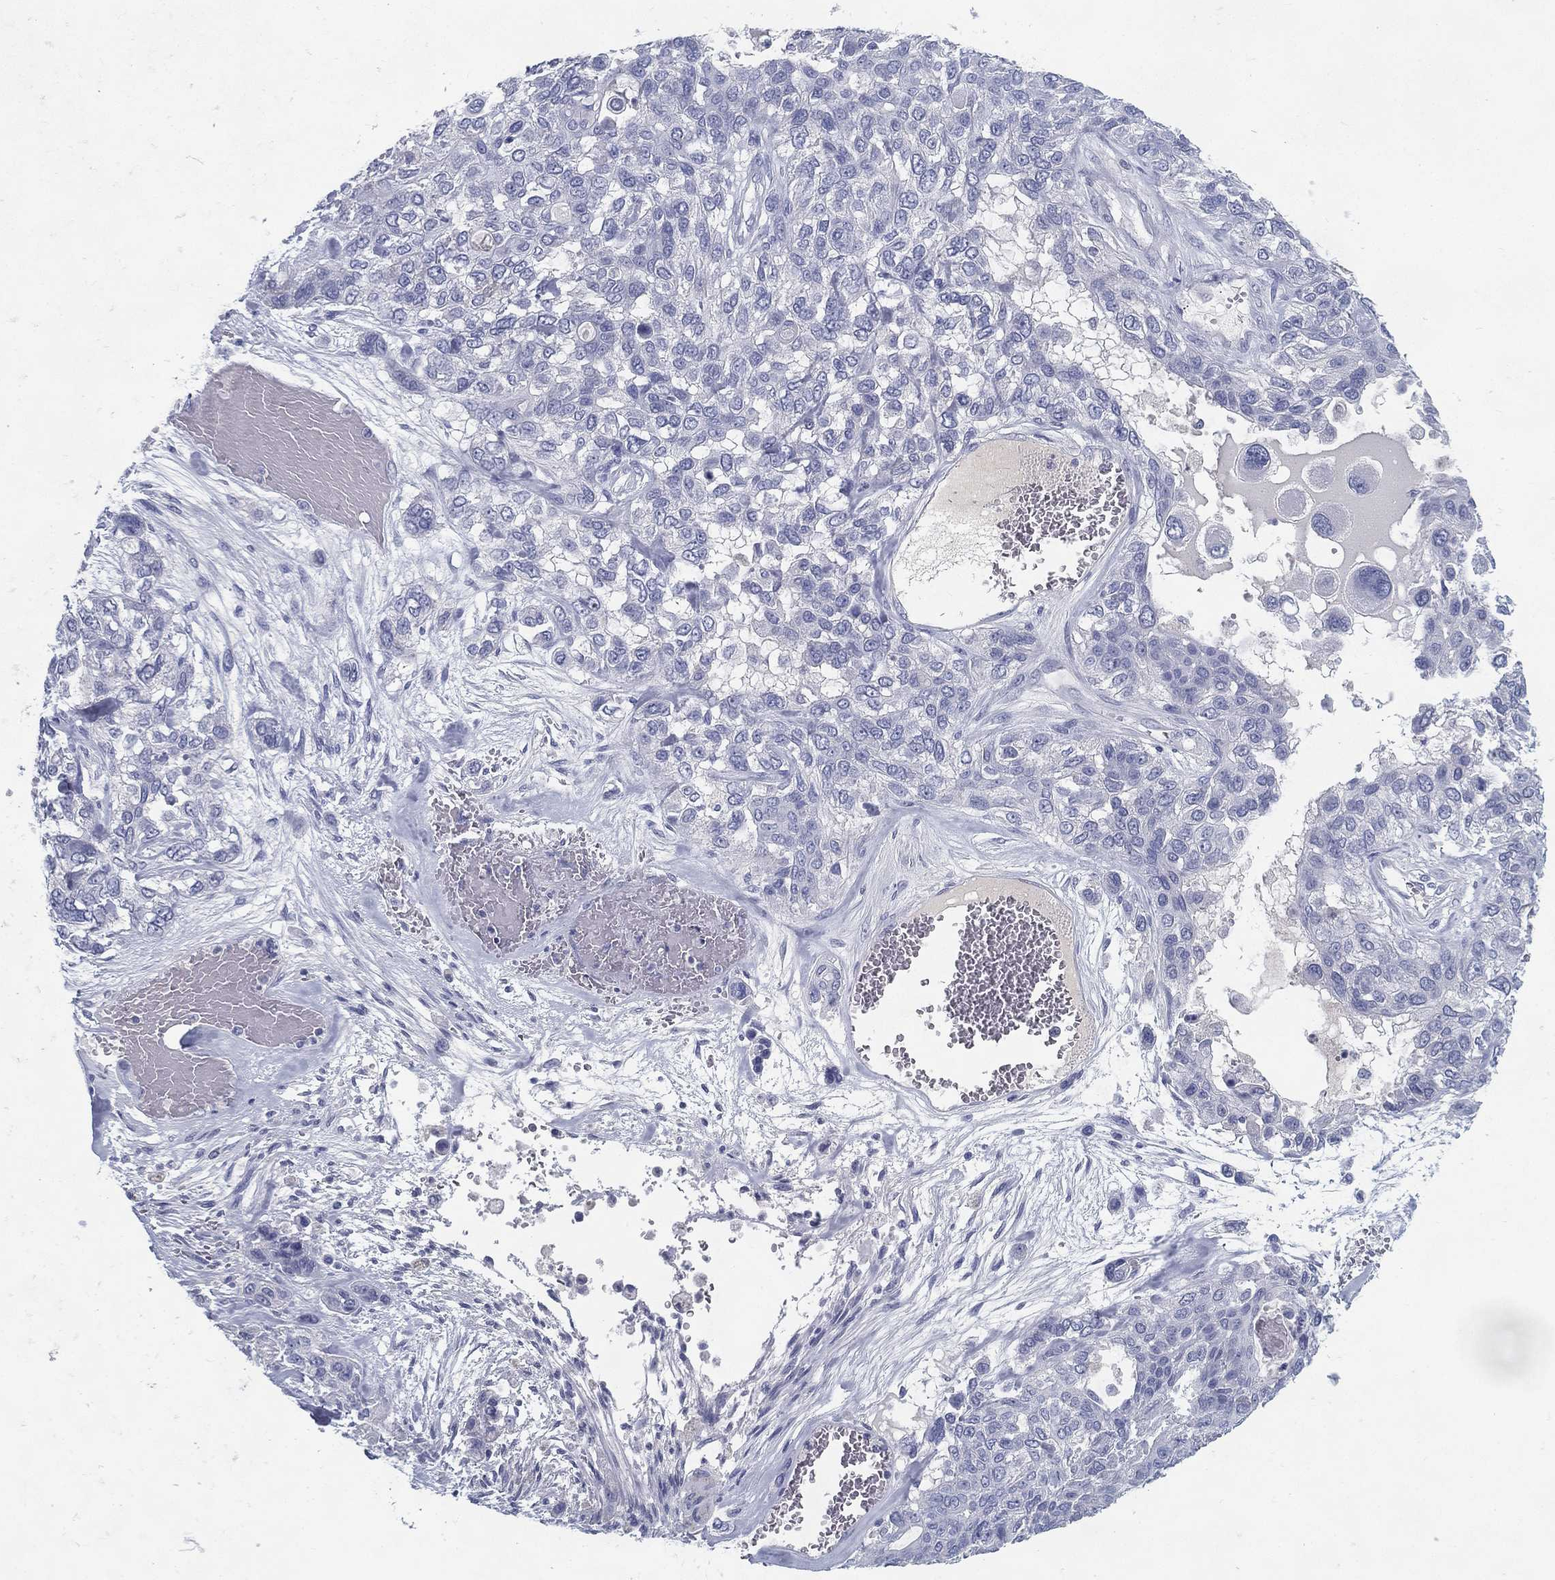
{"staining": {"intensity": "negative", "quantity": "none", "location": "none"}, "tissue": "lung cancer", "cell_type": "Tumor cells", "image_type": "cancer", "snomed": [{"axis": "morphology", "description": "Squamous cell carcinoma, NOS"}, {"axis": "topography", "description": "Lung"}], "caption": "DAB (3,3'-diaminobenzidine) immunohistochemical staining of human lung squamous cell carcinoma demonstrates no significant staining in tumor cells.", "gene": "RGS13", "patient": {"sex": "female", "age": 70}}